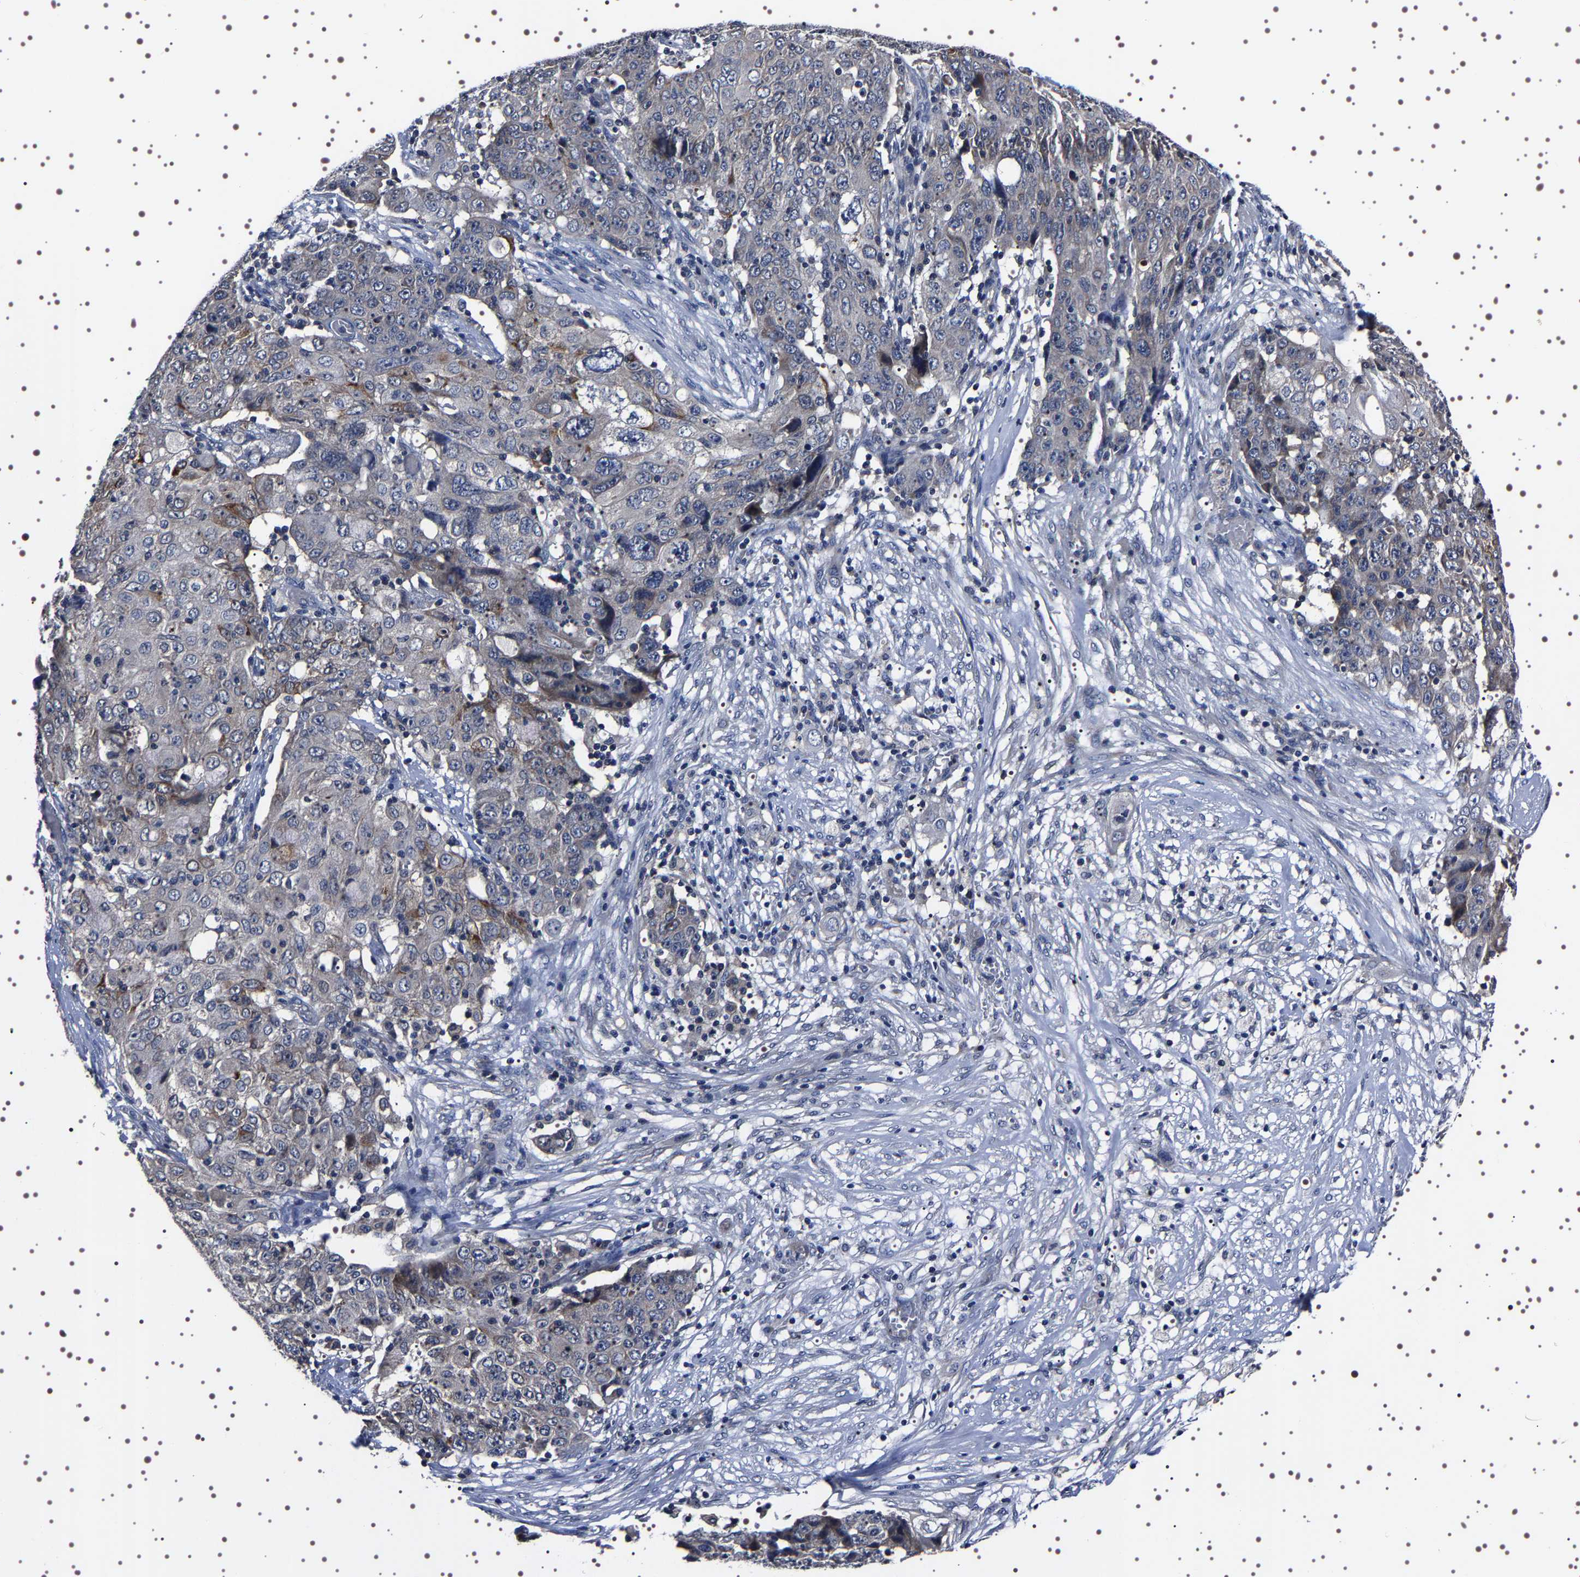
{"staining": {"intensity": "moderate", "quantity": "<25%", "location": "cytoplasmic/membranous"}, "tissue": "ovarian cancer", "cell_type": "Tumor cells", "image_type": "cancer", "snomed": [{"axis": "morphology", "description": "Carcinoma, endometroid"}, {"axis": "topography", "description": "Ovary"}], "caption": "Immunohistochemistry (IHC) staining of ovarian cancer, which shows low levels of moderate cytoplasmic/membranous staining in approximately <25% of tumor cells indicating moderate cytoplasmic/membranous protein positivity. The staining was performed using DAB (3,3'-diaminobenzidine) (brown) for protein detection and nuclei were counterstained in hematoxylin (blue).", "gene": "TARBP1", "patient": {"sex": "female", "age": 42}}